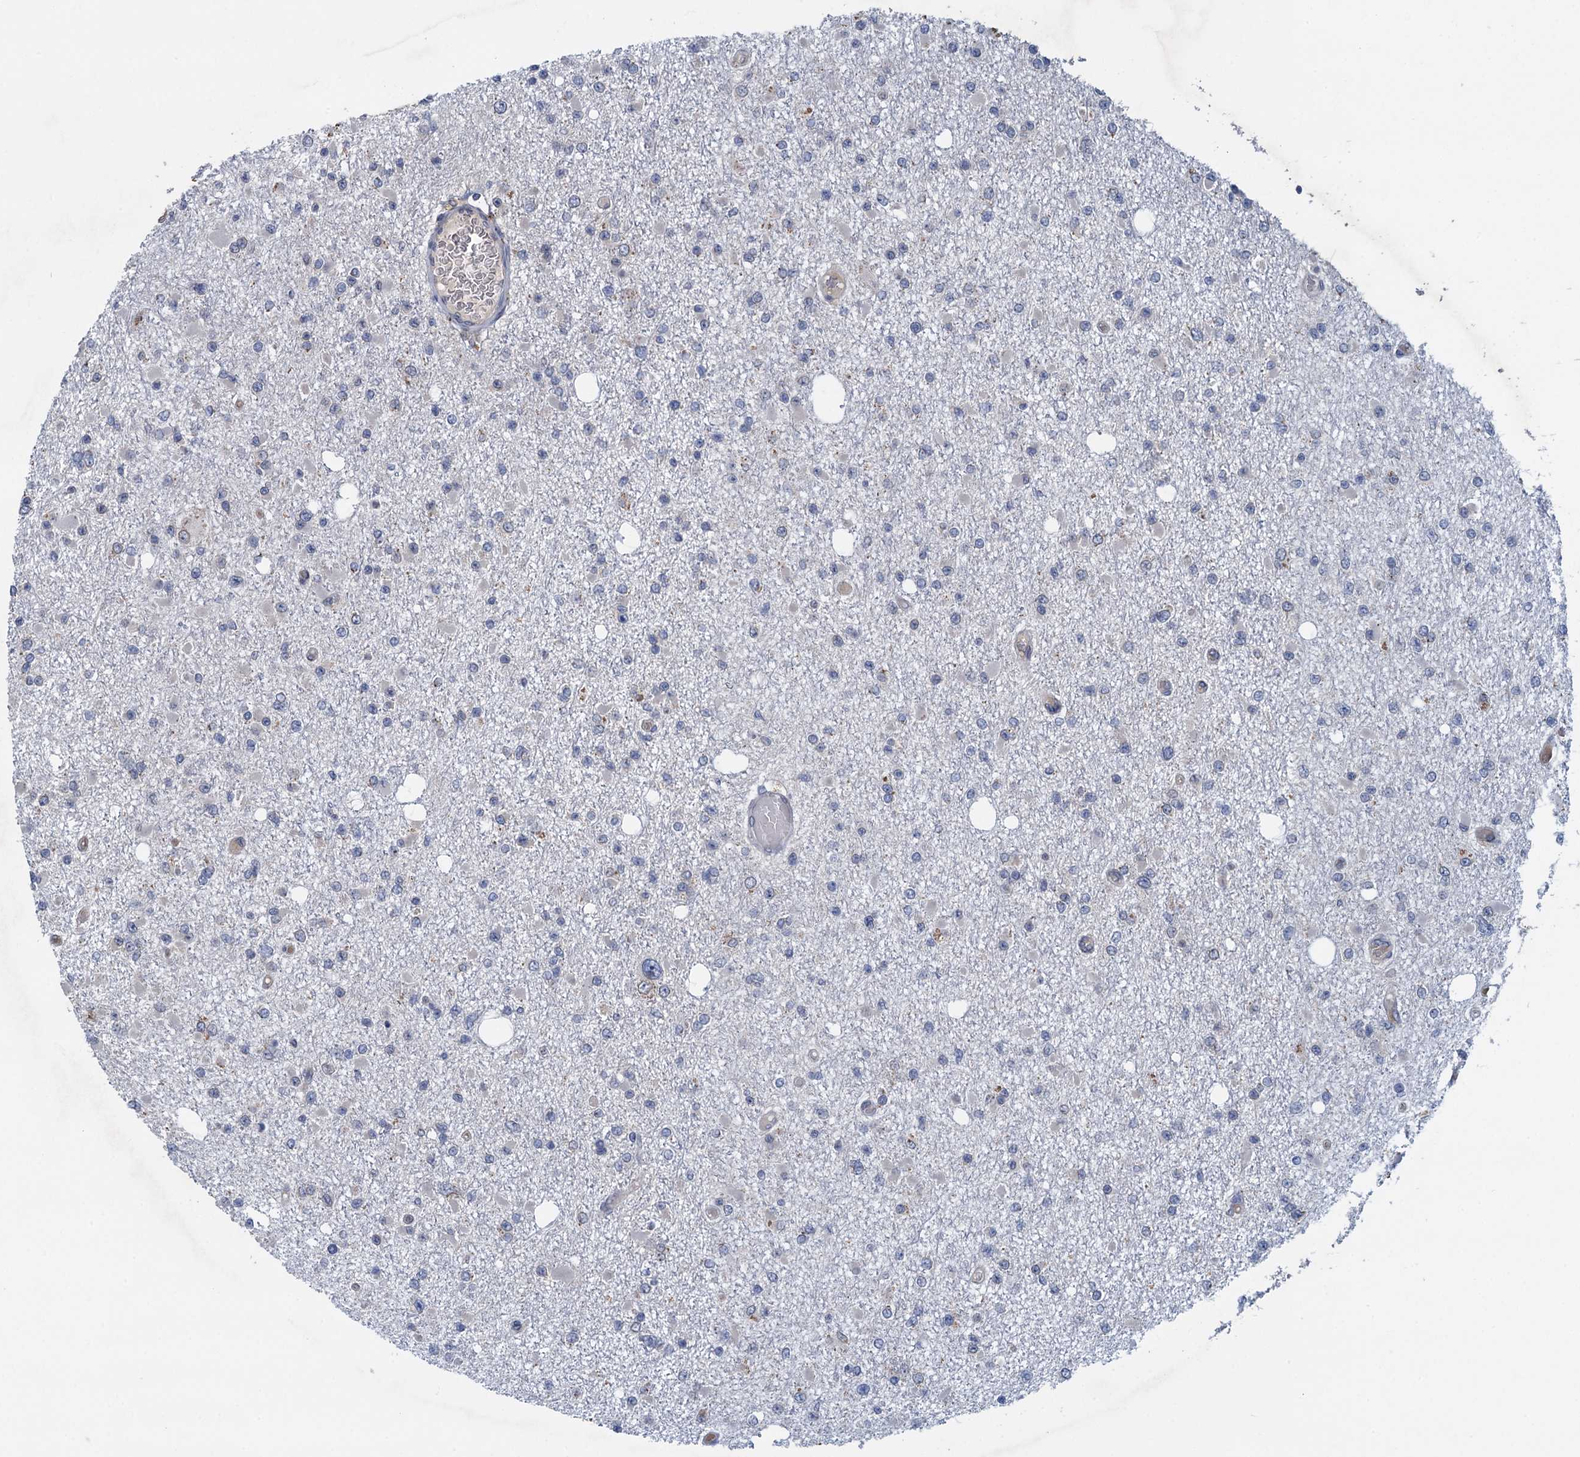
{"staining": {"intensity": "negative", "quantity": "none", "location": "none"}, "tissue": "glioma", "cell_type": "Tumor cells", "image_type": "cancer", "snomed": [{"axis": "morphology", "description": "Glioma, malignant, Low grade"}, {"axis": "topography", "description": "Brain"}], "caption": "DAB immunohistochemical staining of glioma shows no significant positivity in tumor cells.", "gene": "CTU2", "patient": {"sex": "female", "age": 22}}